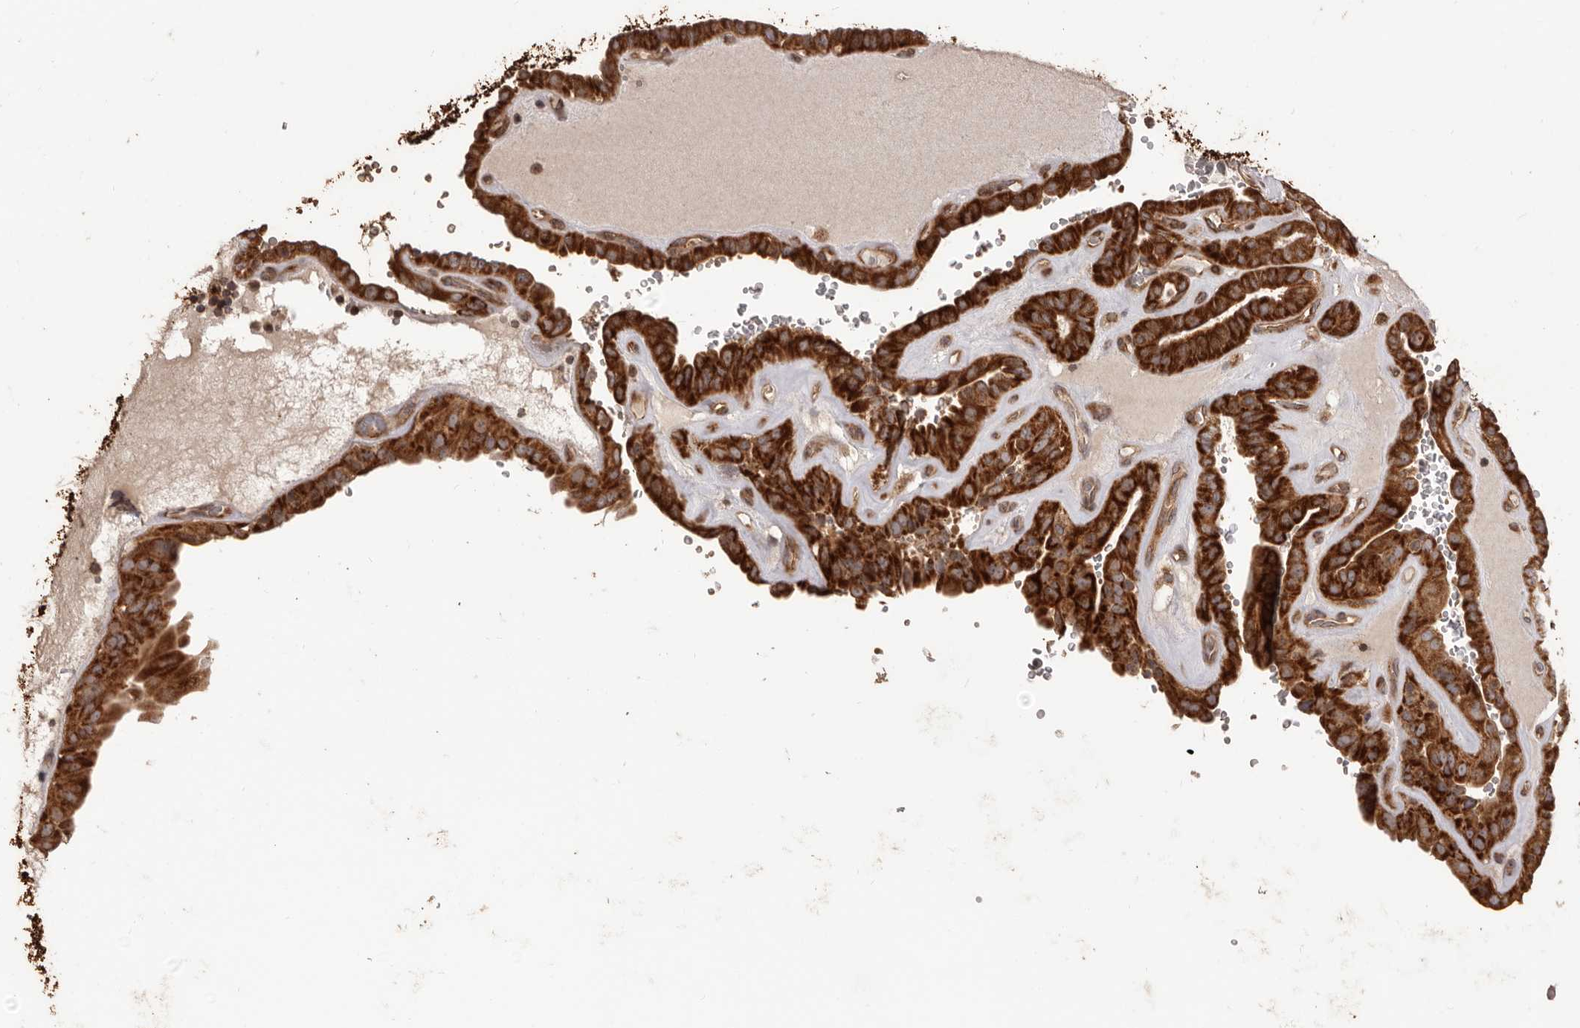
{"staining": {"intensity": "strong", "quantity": ">75%", "location": "cytoplasmic/membranous"}, "tissue": "thyroid cancer", "cell_type": "Tumor cells", "image_type": "cancer", "snomed": [{"axis": "morphology", "description": "Papillary adenocarcinoma, NOS"}, {"axis": "topography", "description": "Thyroid gland"}], "caption": "Protein expression analysis of human thyroid cancer (papillary adenocarcinoma) reveals strong cytoplasmic/membranous staining in about >75% of tumor cells.", "gene": "QRSL1", "patient": {"sex": "male", "age": 77}}